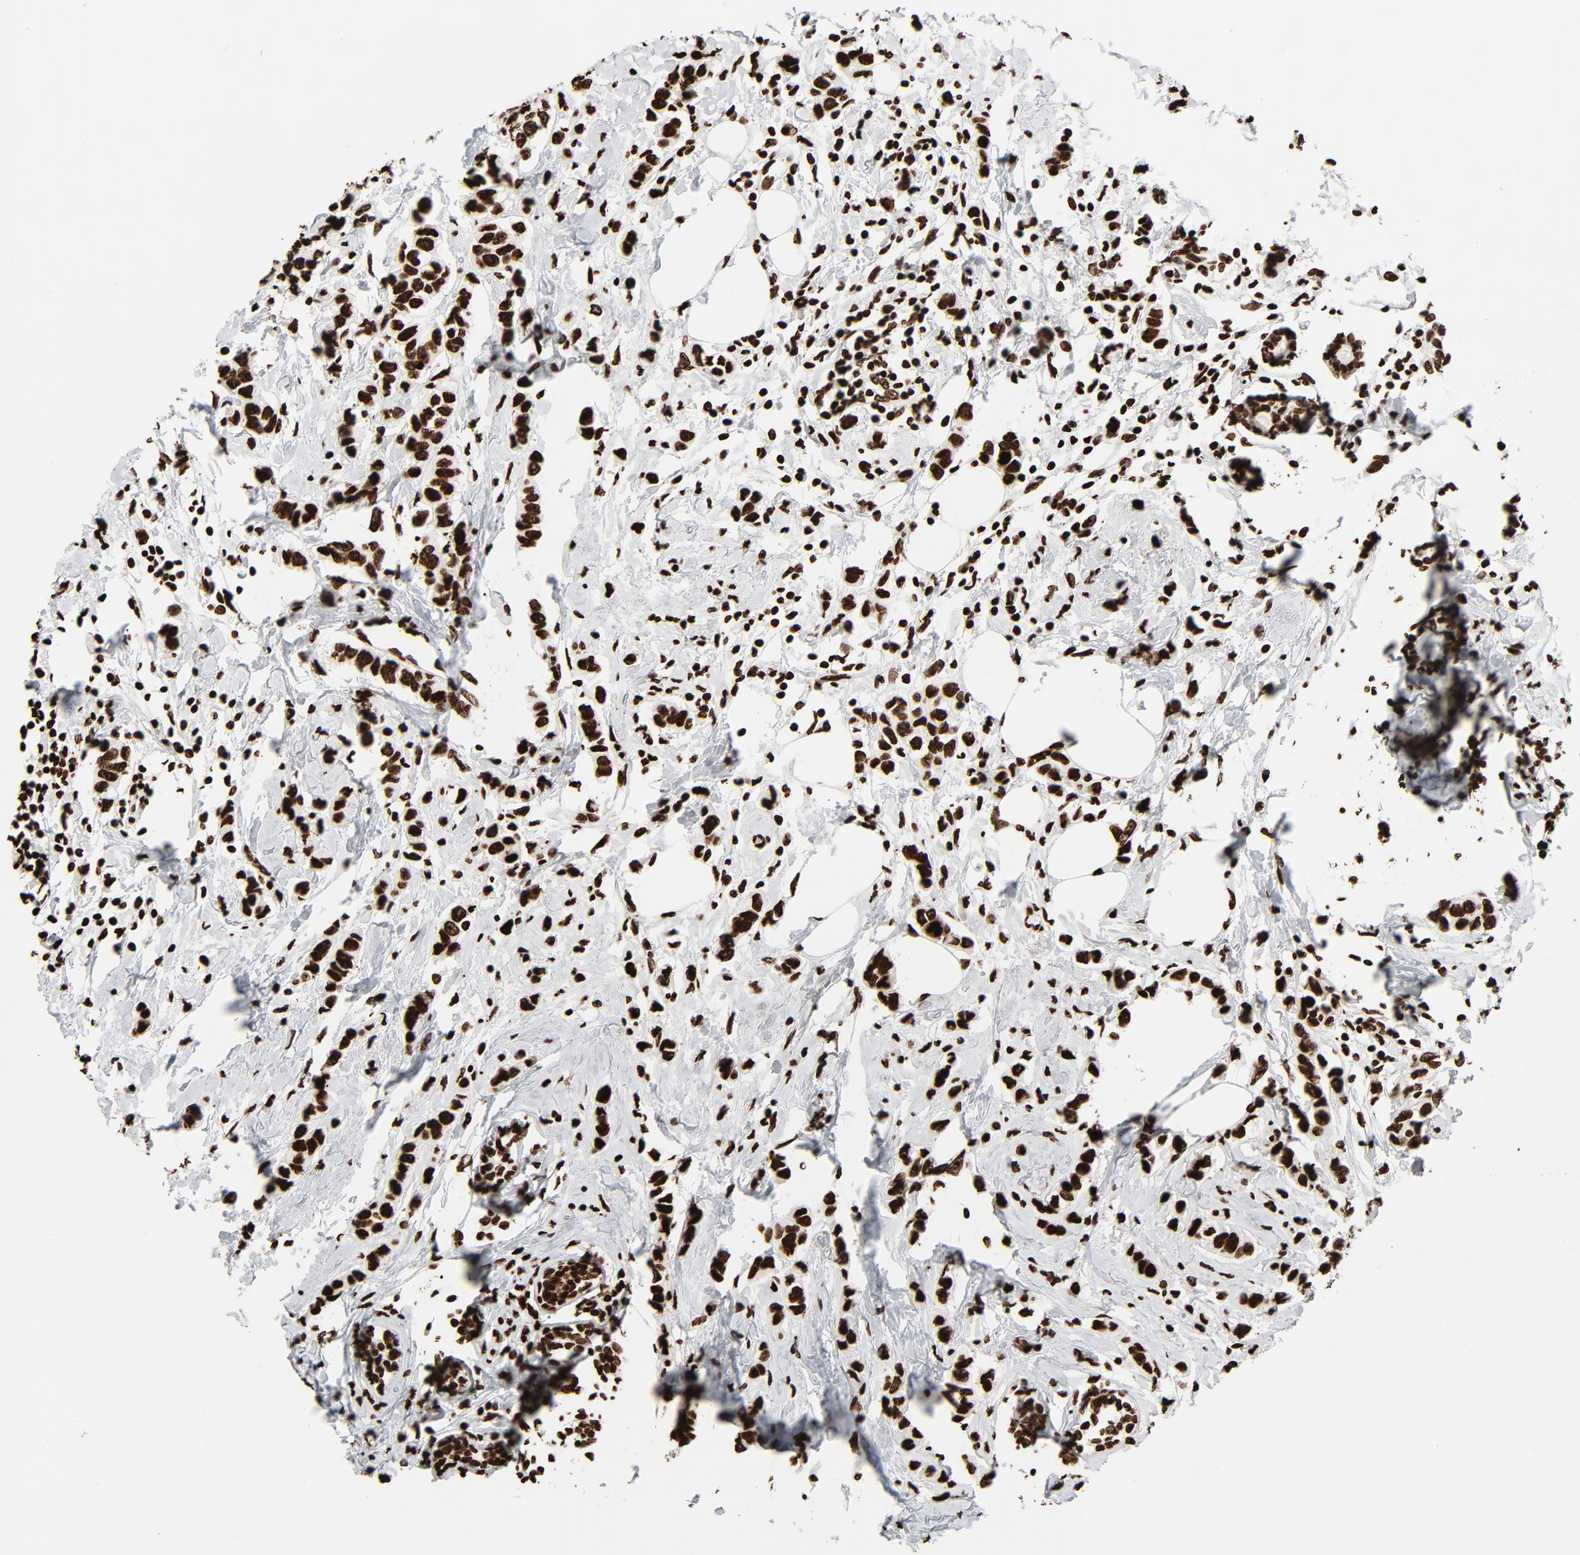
{"staining": {"intensity": "strong", "quantity": ">75%", "location": "nuclear"}, "tissue": "breast cancer", "cell_type": "Tumor cells", "image_type": "cancer", "snomed": [{"axis": "morphology", "description": "Normal tissue, NOS"}, {"axis": "morphology", "description": "Duct carcinoma"}, {"axis": "topography", "description": "Breast"}], "caption": "Protein expression analysis of human breast cancer (intraductal carcinoma) reveals strong nuclear staining in approximately >75% of tumor cells. (IHC, brightfield microscopy, high magnification).", "gene": "H3-4", "patient": {"sex": "female", "age": 50}}